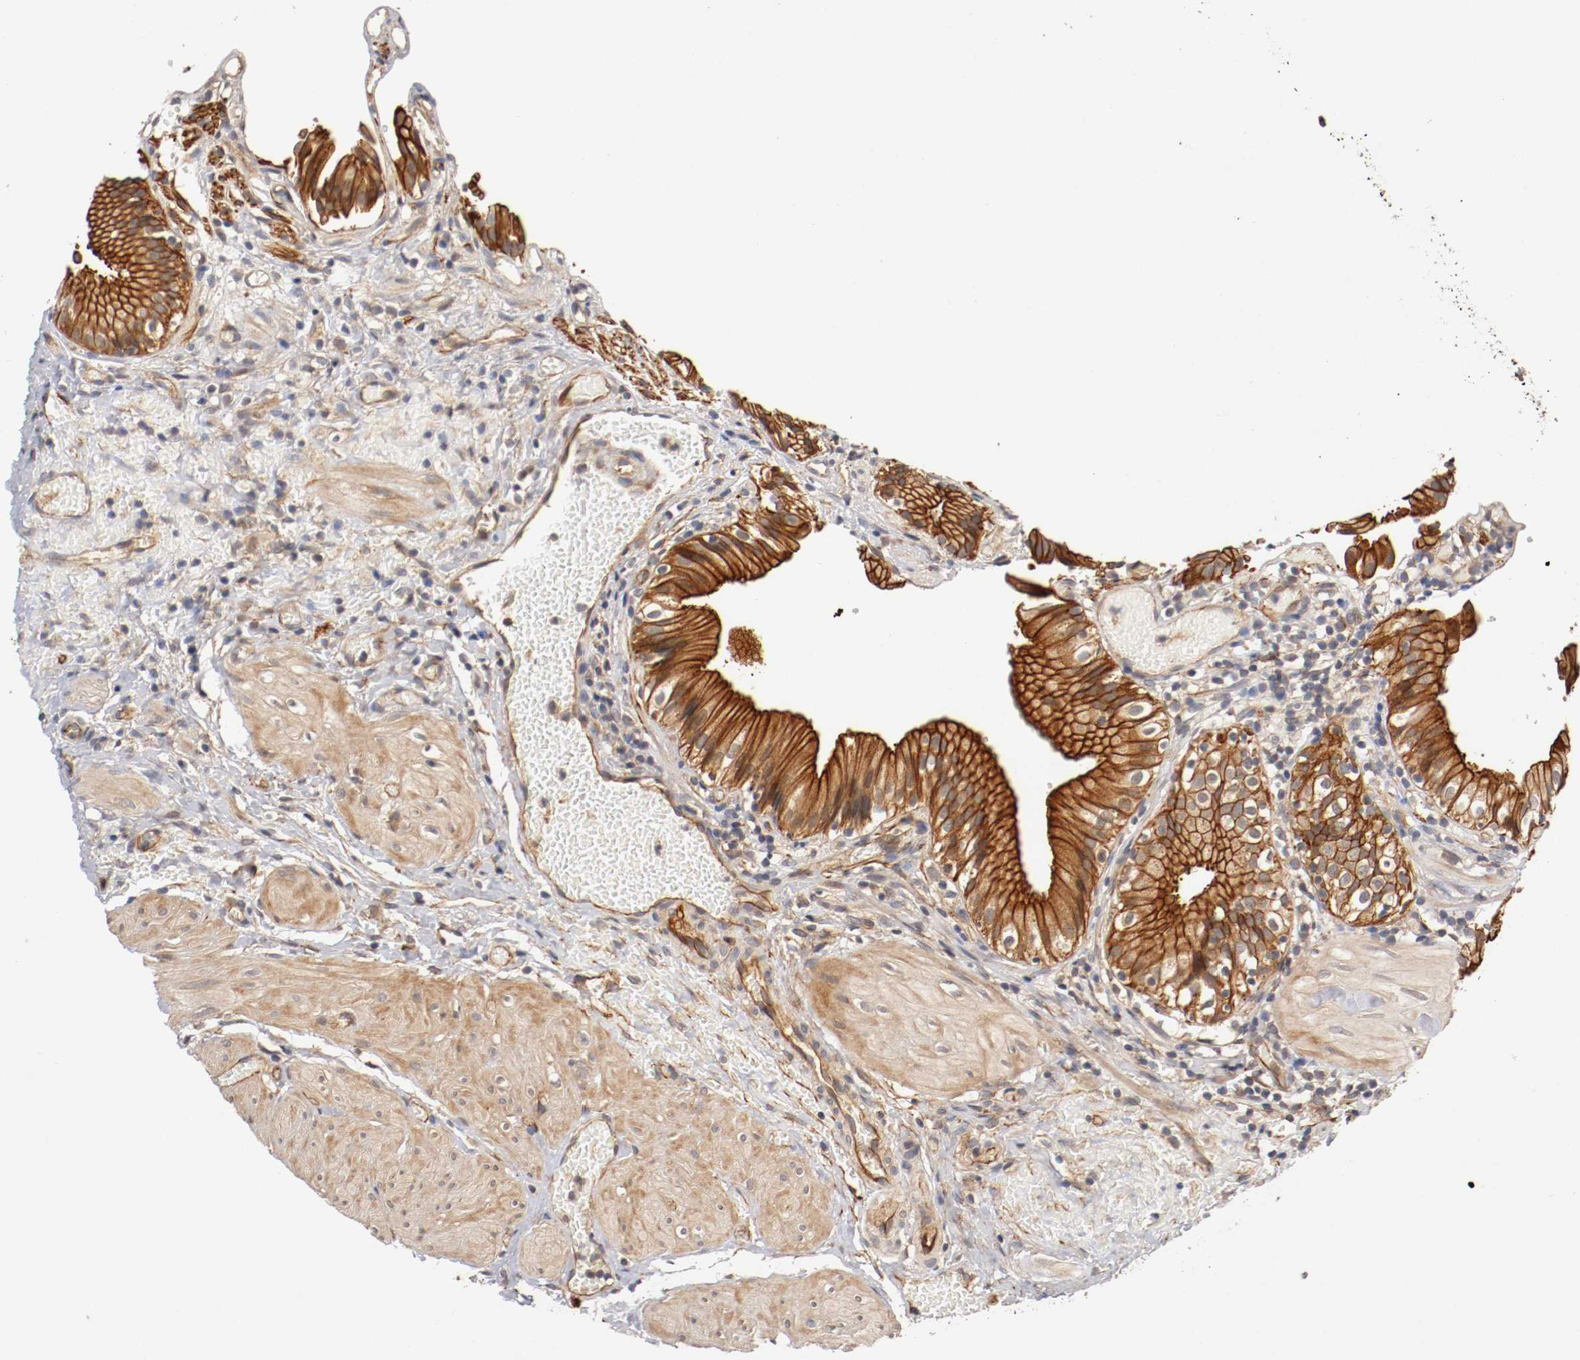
{"staining": {"intensity": "strong", "quantity": ">75%", "location": "cytoplasmic/membranous"}, "tissue": "gallbladder", "cell_type": "Glandular cells", "image_type": "normal", "snomed": [{"axis": "morphology", "description": "Normal tissue, NOS"}, {"axis": "topography", "description": "Gallbladder"}], "caption": "This is an image of IHC staining of benign gallbladder, which shows strong expression in the cytoplasmic/membranous of glandular cells.", "gene": "TYK2", "patient": {"sex": "male", "age": 65}}